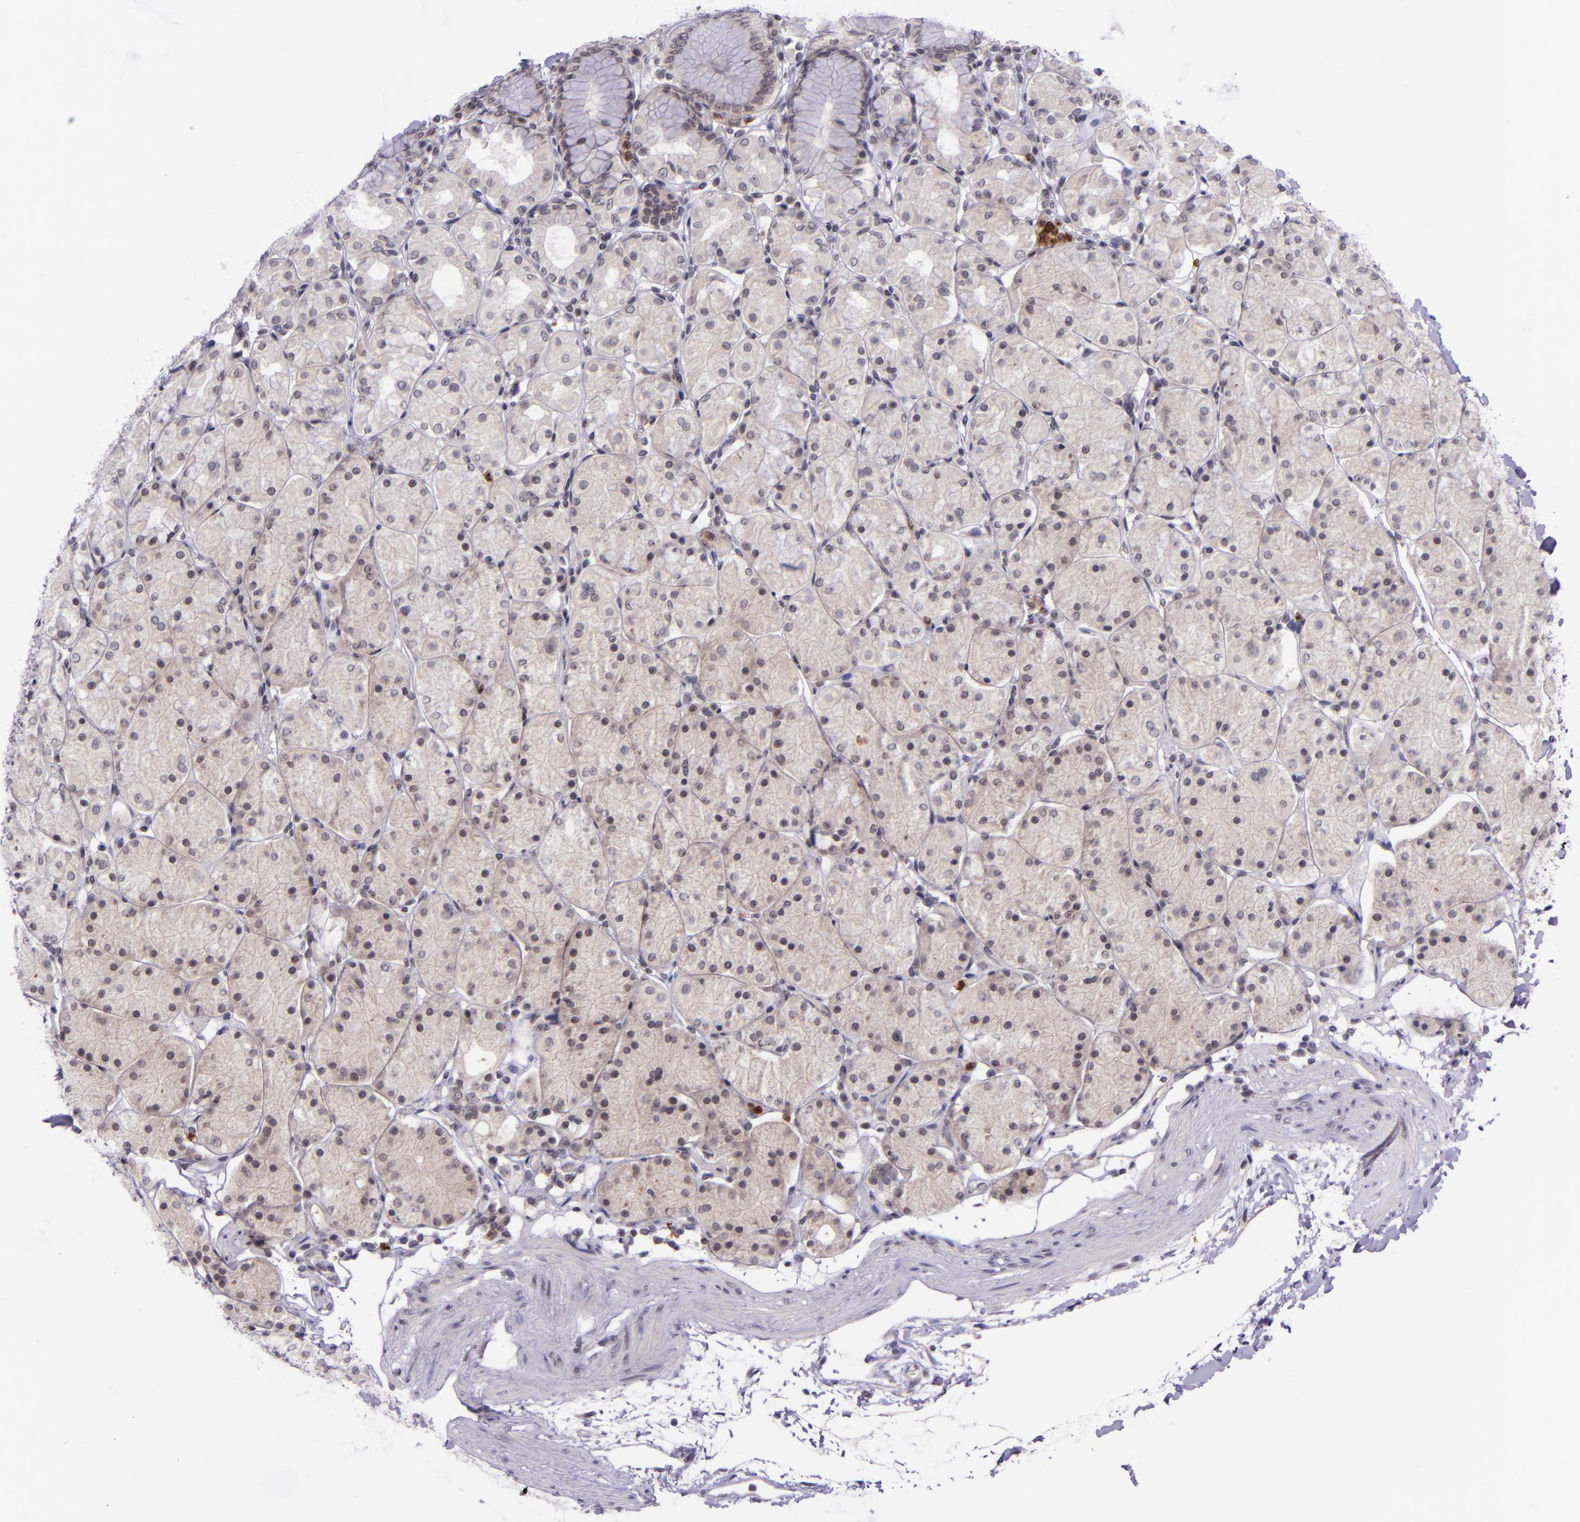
{"staining": {"intensity": "negative", "quantity": "none", "location": "none"}, "tissue": "stomach", "cell_type": "Glandular cells", "image_type": "normal", "snomed": [{"axis": "morphology", "description": "Normal tissue, NOS"}, {"axis": "topography", "description": "Stomach, upper"}, {"axis": "topography", "description": "Stomach"}], "caption": "A photomicrograph of stomach stained for a protein exhibits no brown staining in glandular cells.", "gene": "SELL", "patient": {"sex": "male", "age": 76}}